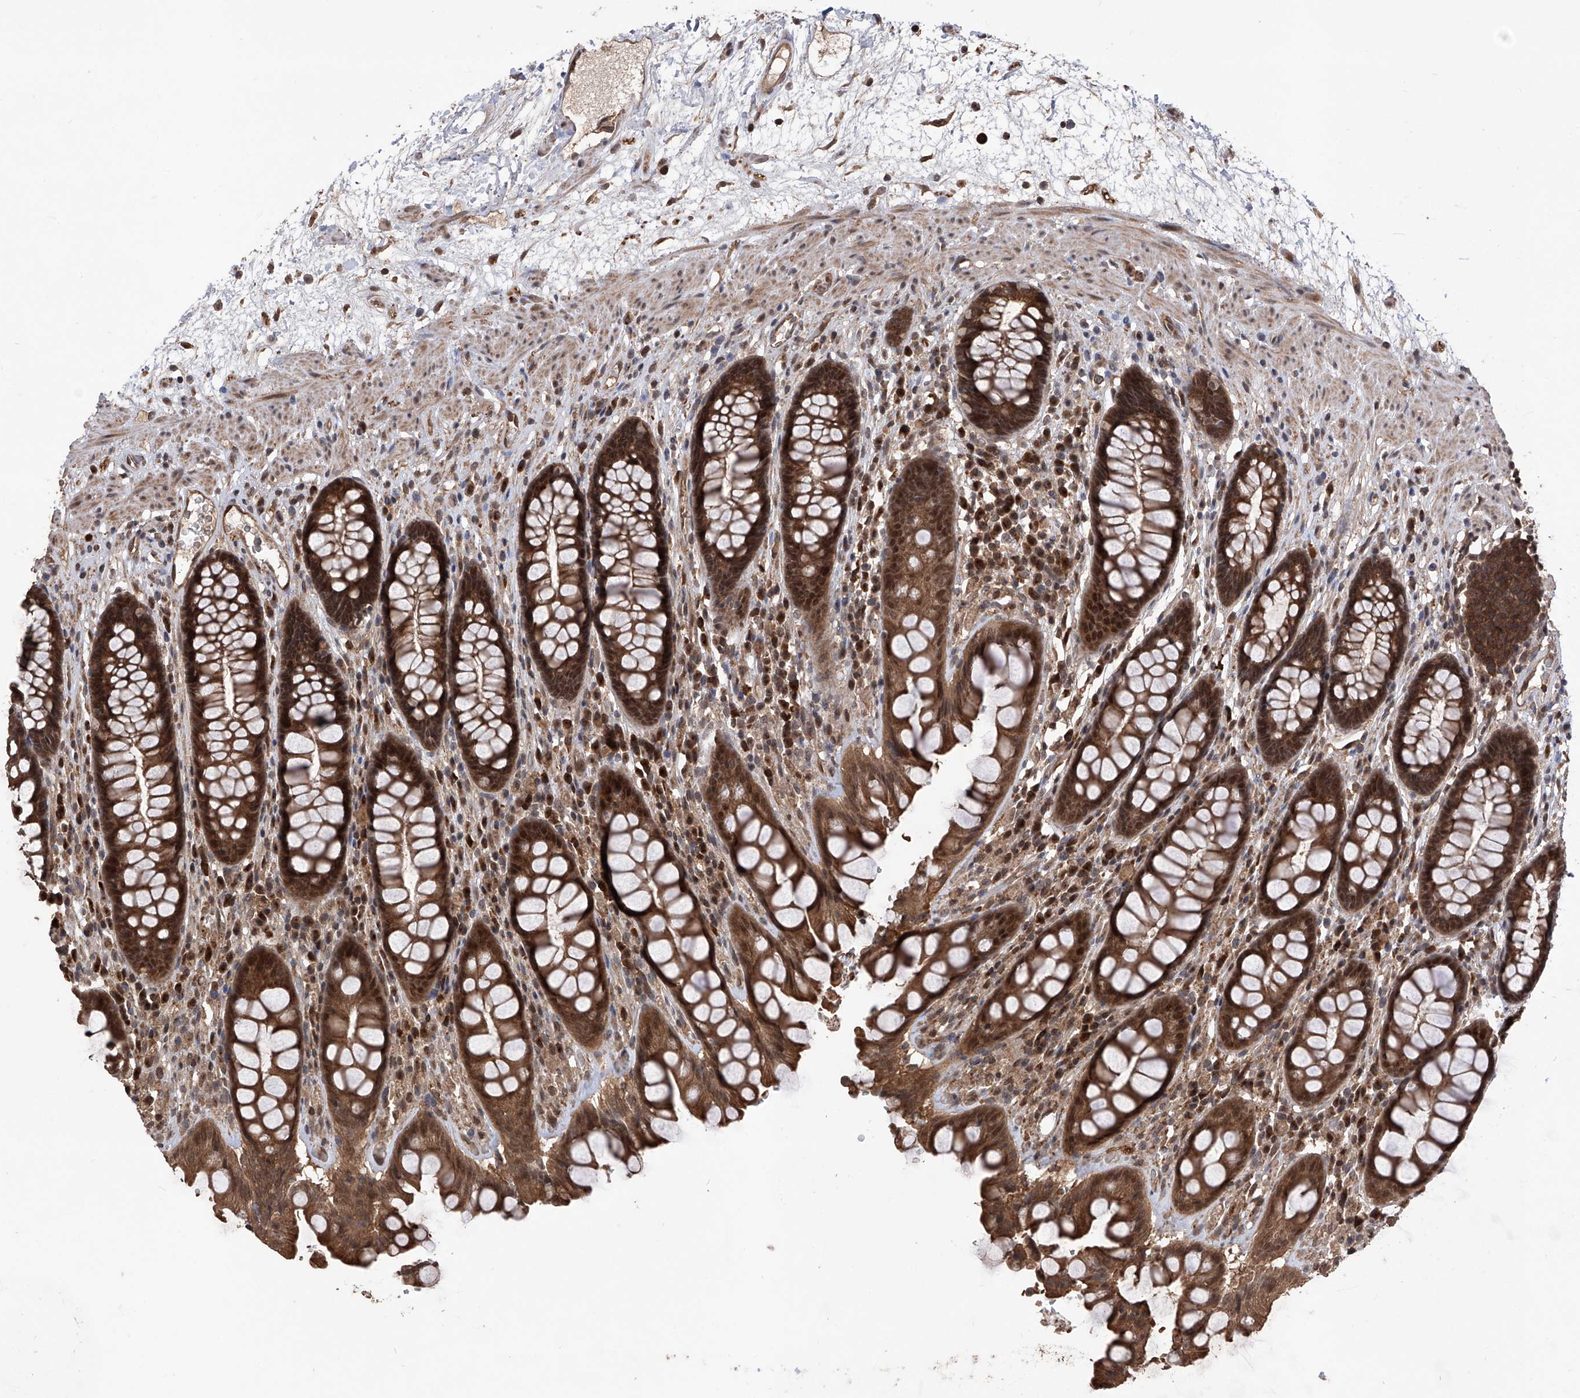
{"staining": {"intensity": "strong", "quantity": ">75%", "location": "cytoplasmic/membranous,nuclear"}, "tissue": "rectum", "cell_type": "Glandular cells", "image_type": "normal", "snomed": [{"axis": "morphology", "description": "Normal tissue, NOS"}, {"axis": "topography", "description": "Rectum"}], "caption": "Immunohistochemistry (IHC) (DAB (3,3'-diaminobenzidine)) staining of normal rectum displays strong cytoplasmic/membranous,nuclear protein staining in about >75% of glandular cells.", "gene": "LYSMD4", "patient": {"sex": "male", "age": 64}}